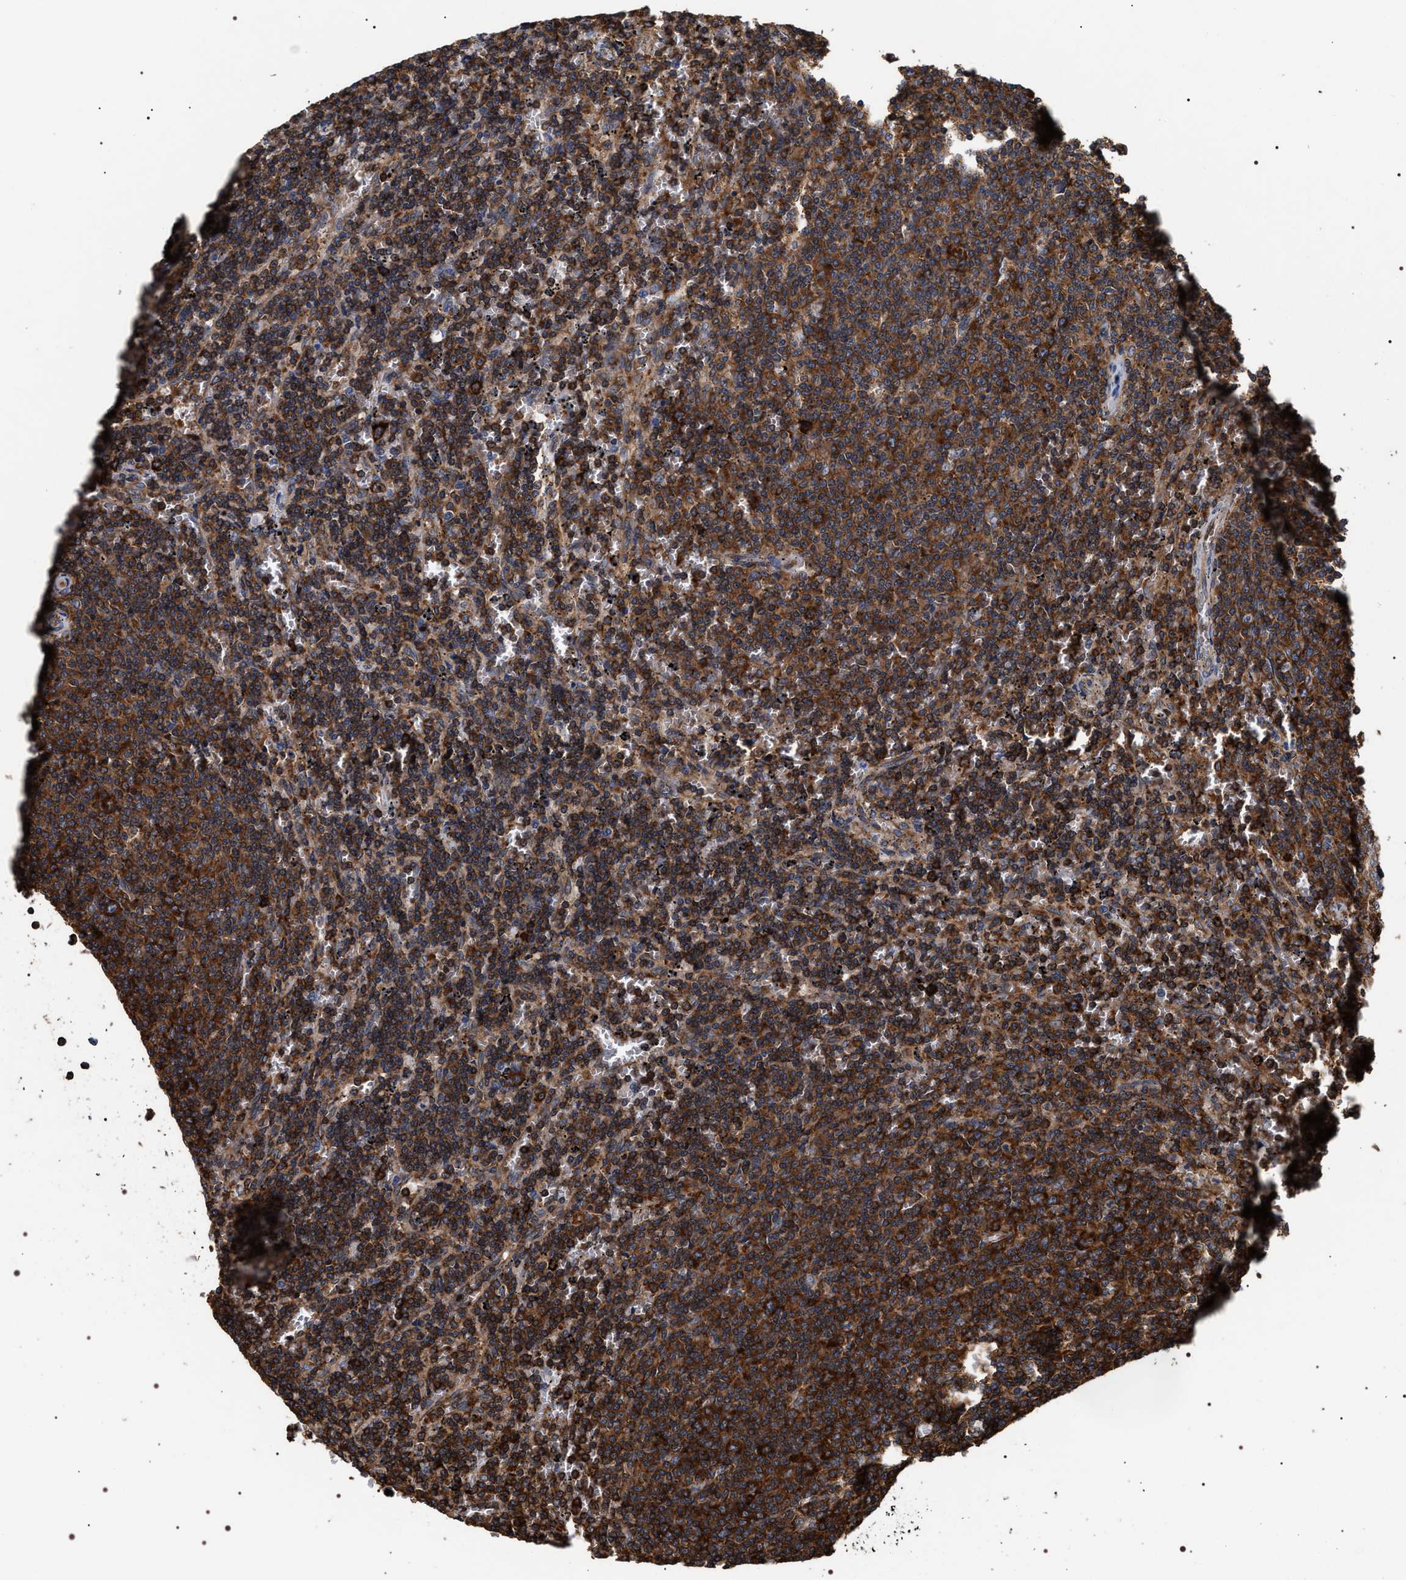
{"staining": {"intensity": "strong", "quantity": ">75%", "location": "cytoplasmic/membranous"}, "tissue": "lymphoma", "cell_type": "Tumor cells", "image_type": "cancer", "snomed": [{"axis": "morphology", "description": "Malignant lymphoma, non-Hodgkin's type, Low grade"}, {"axis": "topography", "description": "Spleen"}], "caption": "DAB (3,3'-diaminobenzidine) immunohistochemical staining of malignant lymphoma, non-Hodgkin's type (low-grade) exhibits strong cytoplasmic/membranous protein expression in about >75% of tumor cells.", "gene": "SERBP1", "patient": {"sex": "female", "age": 50}}